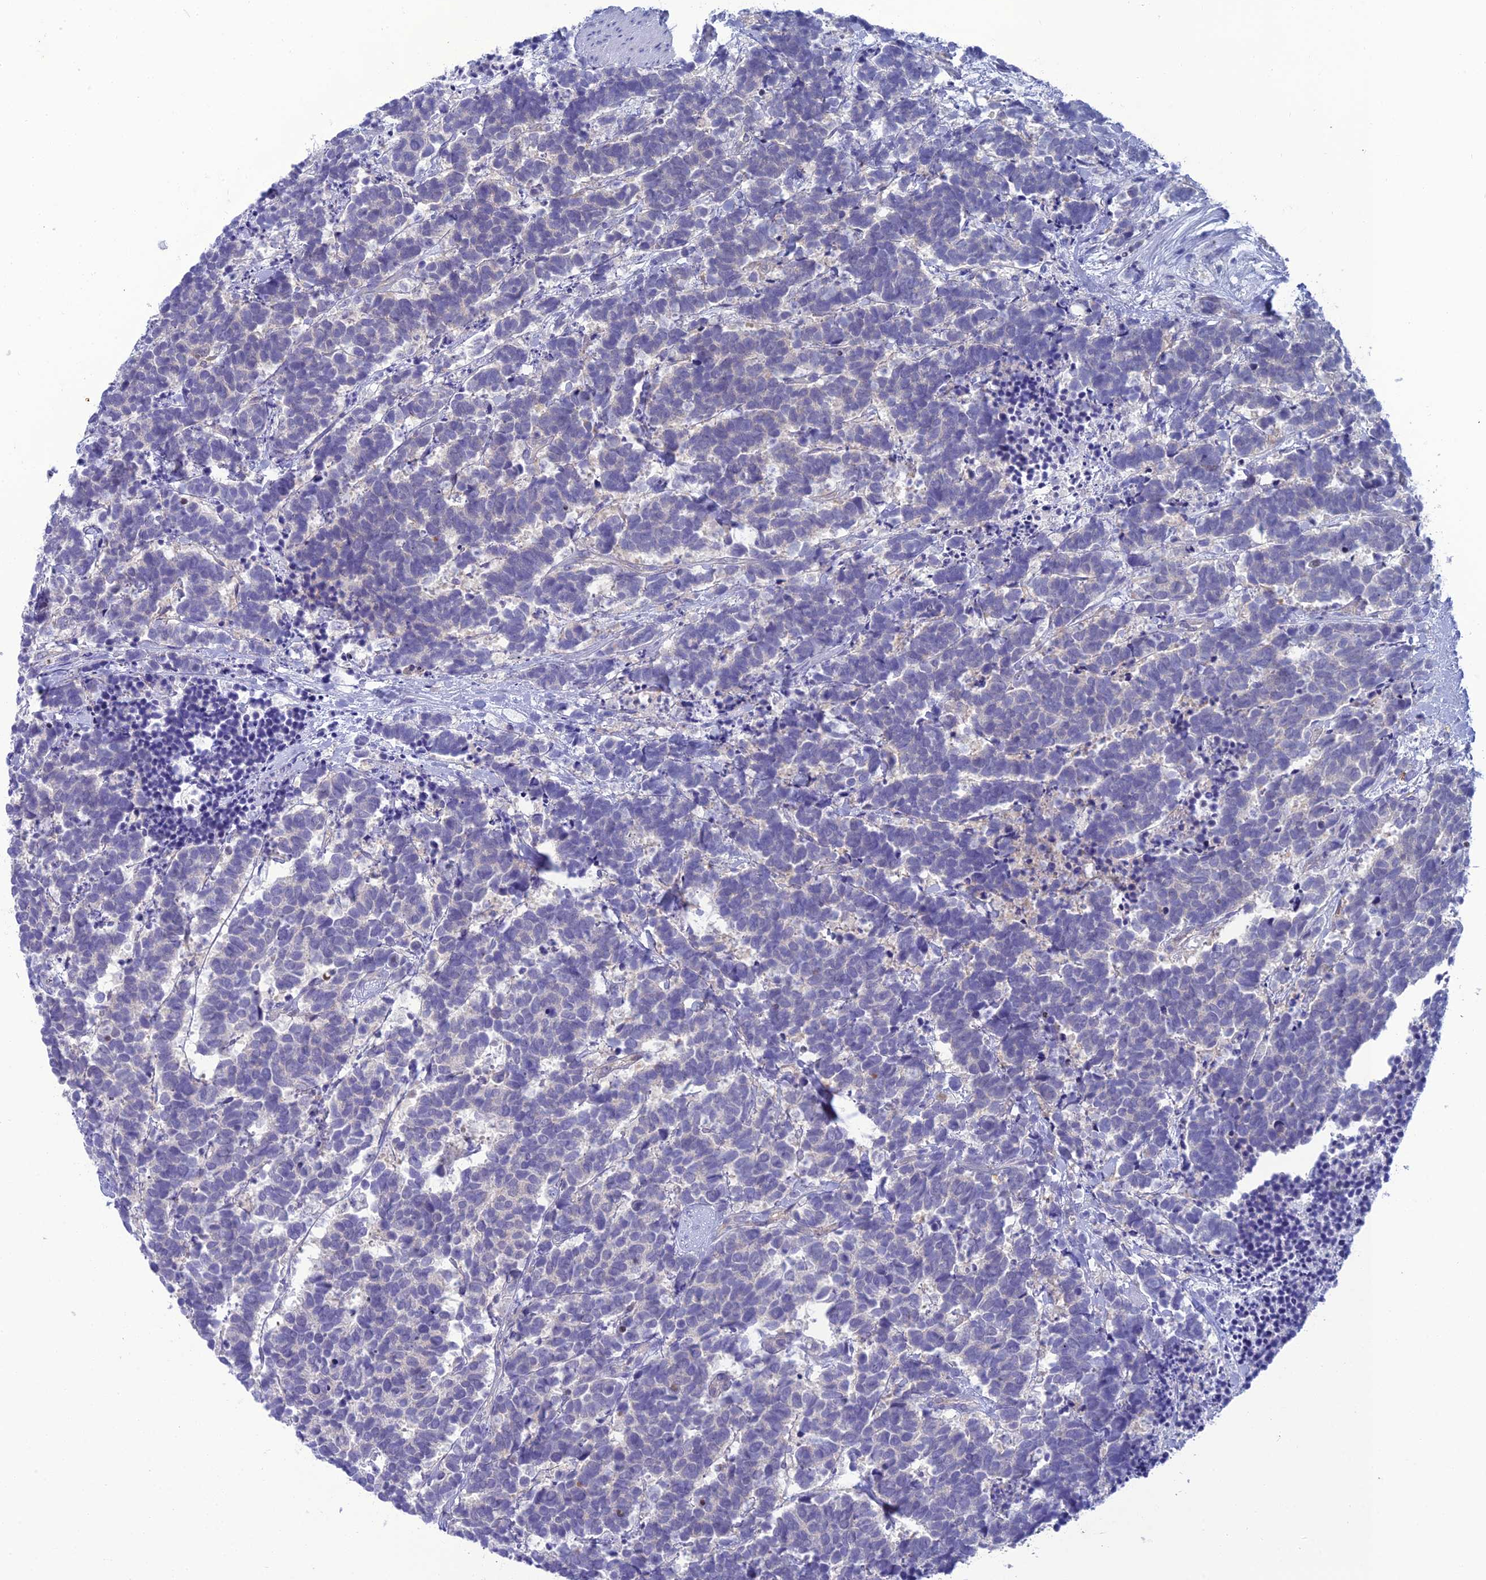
{"staining": {"intensity": "negative", "quantity": "none", "location": "none"}, "tissue": "carcinoid", "cell_type": "Tumor cells", "image_type": "cancer", "snomed": [{"axis": "morphology", "description": "Carcinoma, NOS"}, {"axis": "morphology", "description": "Carcinoid, malignant, NOS"}, {"axis": "topography", "description": "Prostate"}], "caption": "An immunohistochemistry photomicrograph of carcinoid is shown. There is no staining in tumor cells of carcinoid.", "gene": "GNPNAT1", "patient": {"sex": "male", "age": 57}}